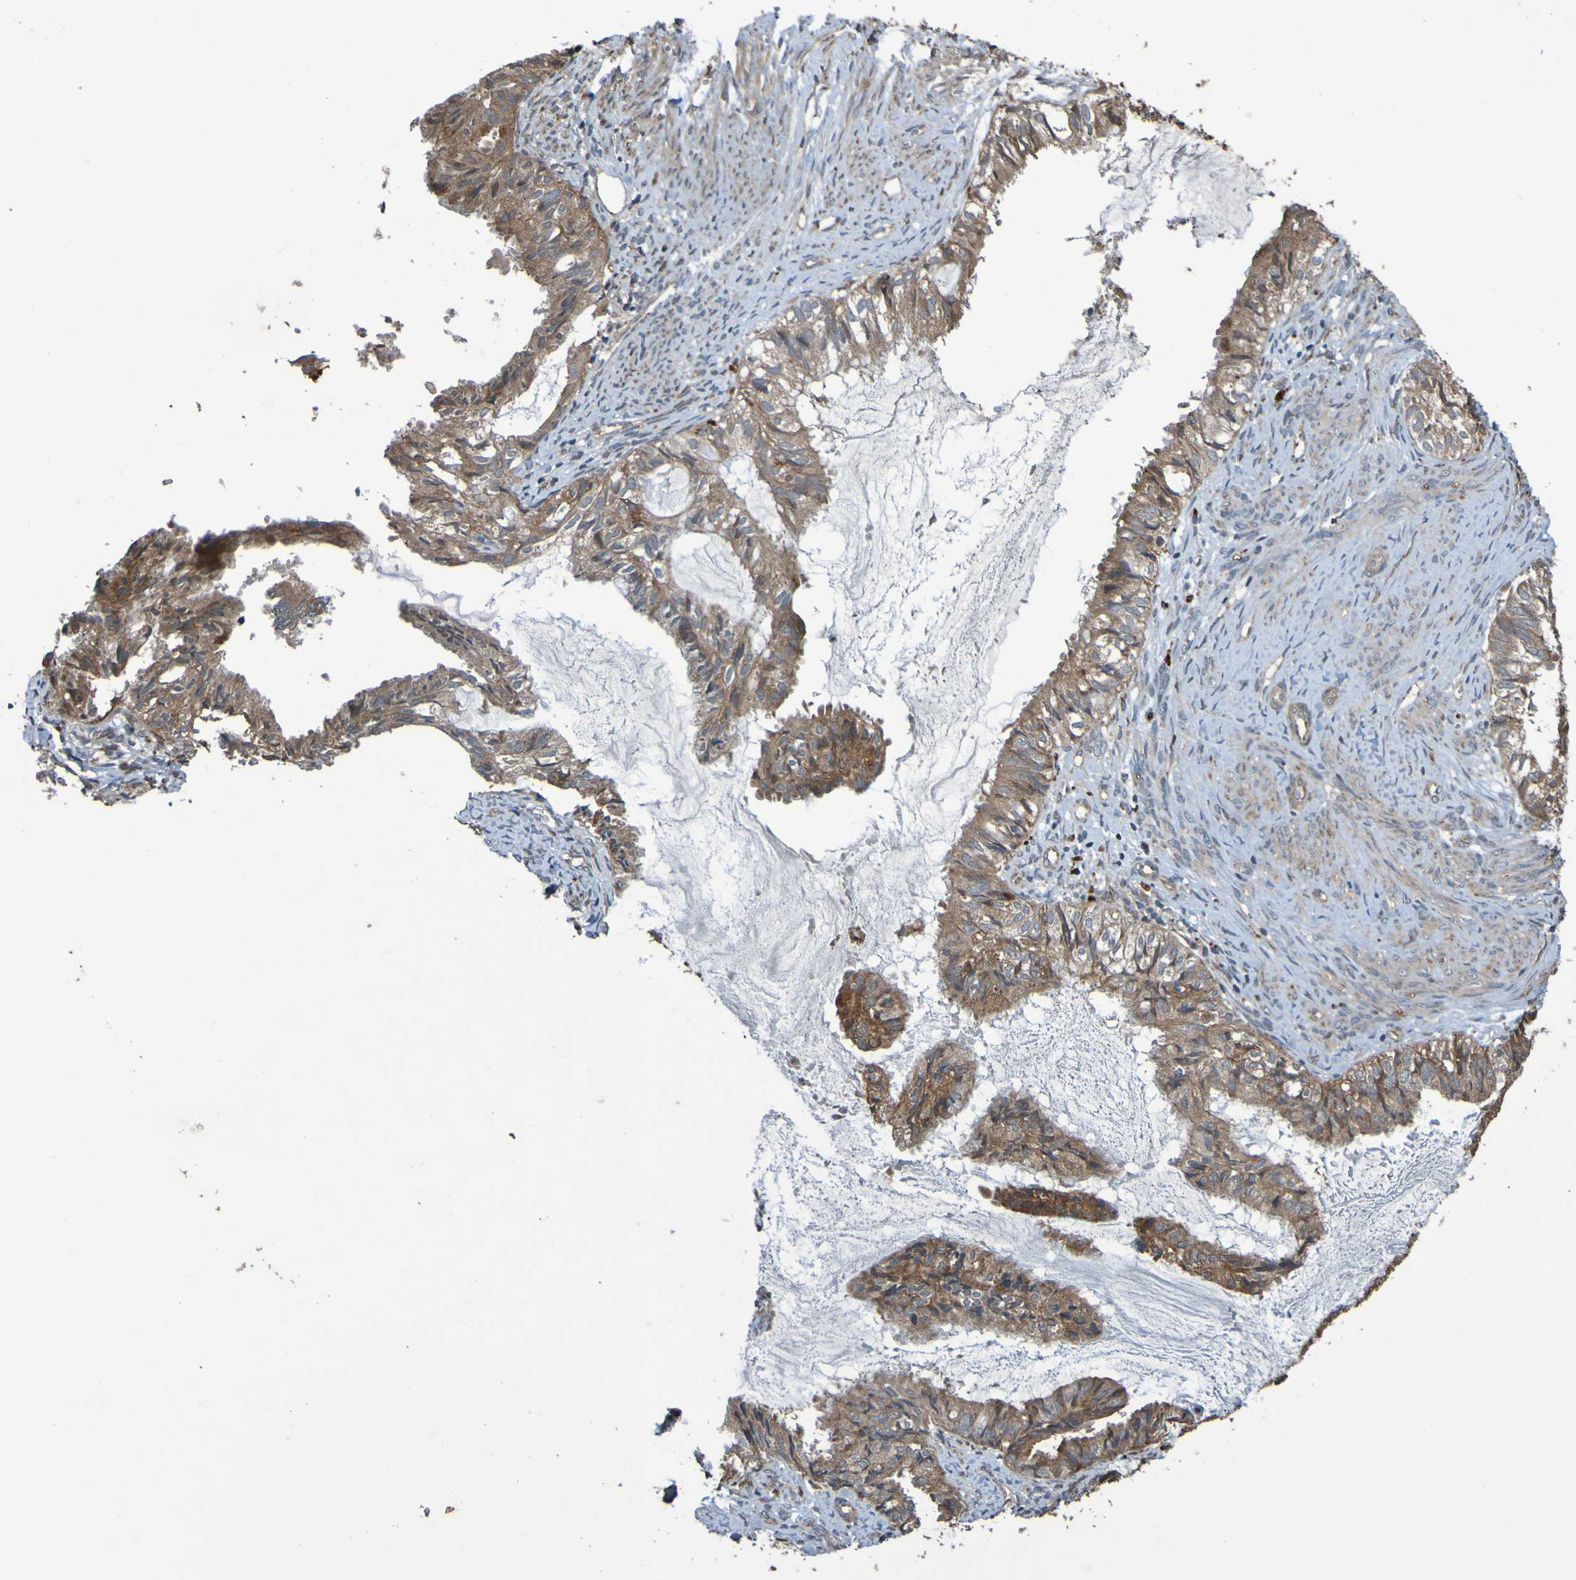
{"staining": {"intensity": "moderate", "quantity": ">75%", "location": "cytoplasmic/membranous"}, "tissue": "cervical cancer", "cell_type": "Tumor cells", "image_type": "cancer", "snomed": [{"axis": "morphology", "description": "Normal tissue, NOS"}, {"axis": "morphology", "description": "Adenocarcinoma, NOS"}, {"axis": "topography", "description": "Cervix"}, {"axis": "topography", "description": "Endometrium"}], "caption": "Immunohistochemistry (IHC) (DAB (3,3'-diaminobenzidine)) staining of human adenocarcinoma (cervical) displays moderate cytoplasmic/membranous protein staining in about >75% of tumor cells.", "gene": "UCN", "patient": {"sex": "female", "age": 86}}